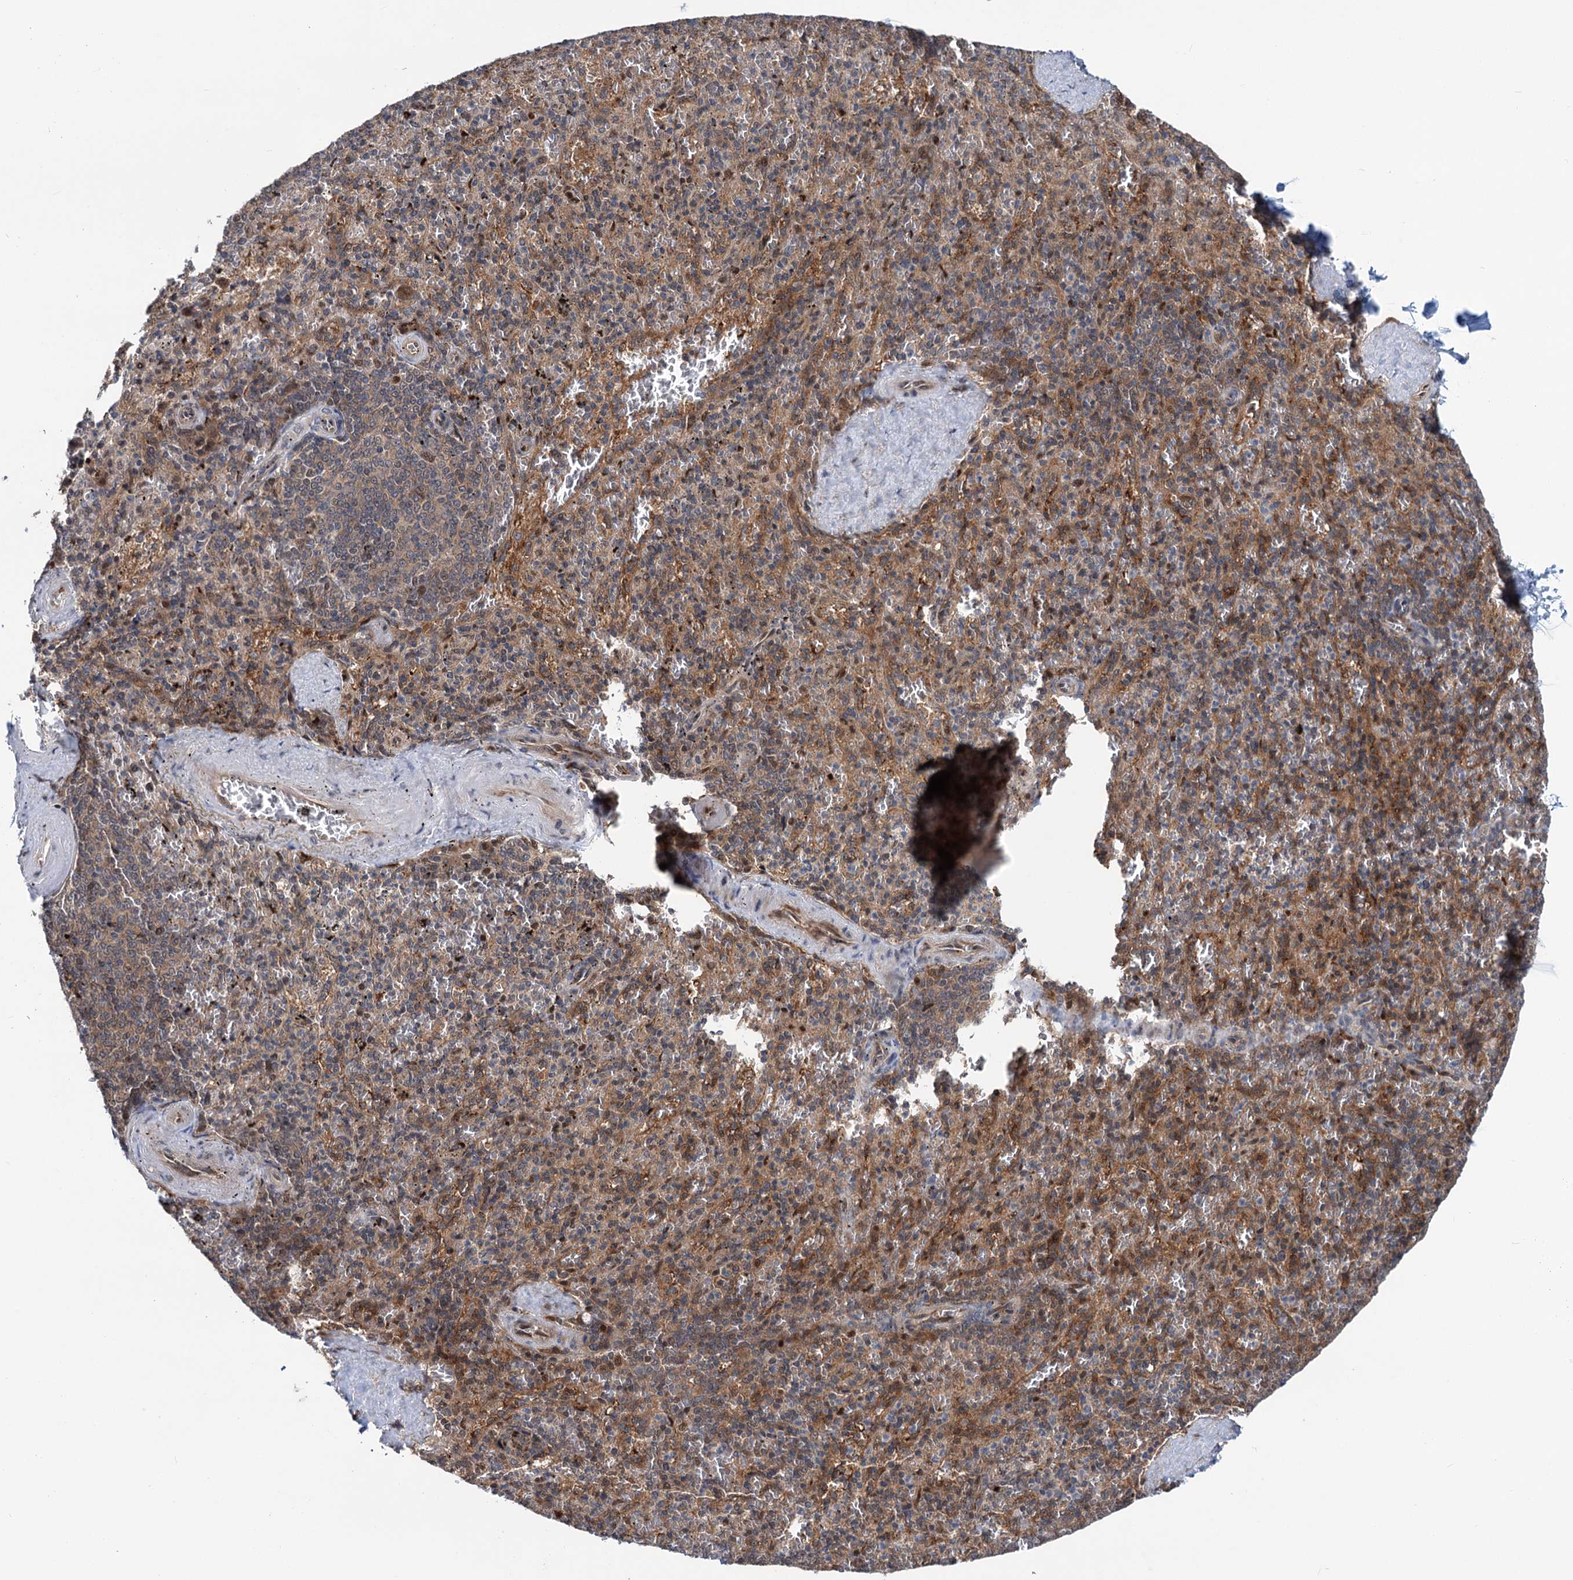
{"staining": {"intensity": "moderate", "quantity": "<25%", "location": "cytoplasmic/membranous"}, "tissue": "spleen", "cell_type": "Cells in red pulp", "image_type": "normal", "snomed": [{"axis": "morphology", "description": "Normal tissue, NOS"}, {"axis": "topography", "description": "Spleen"}], "caption": "Spleen stained for a protein (brown) exhibits moderate cytoplasmic/membranous positive positivity in approximately <25% of cells in red pulp.", "gene": "GPBP1", "patient": {"sex": "male", "age": 82}}